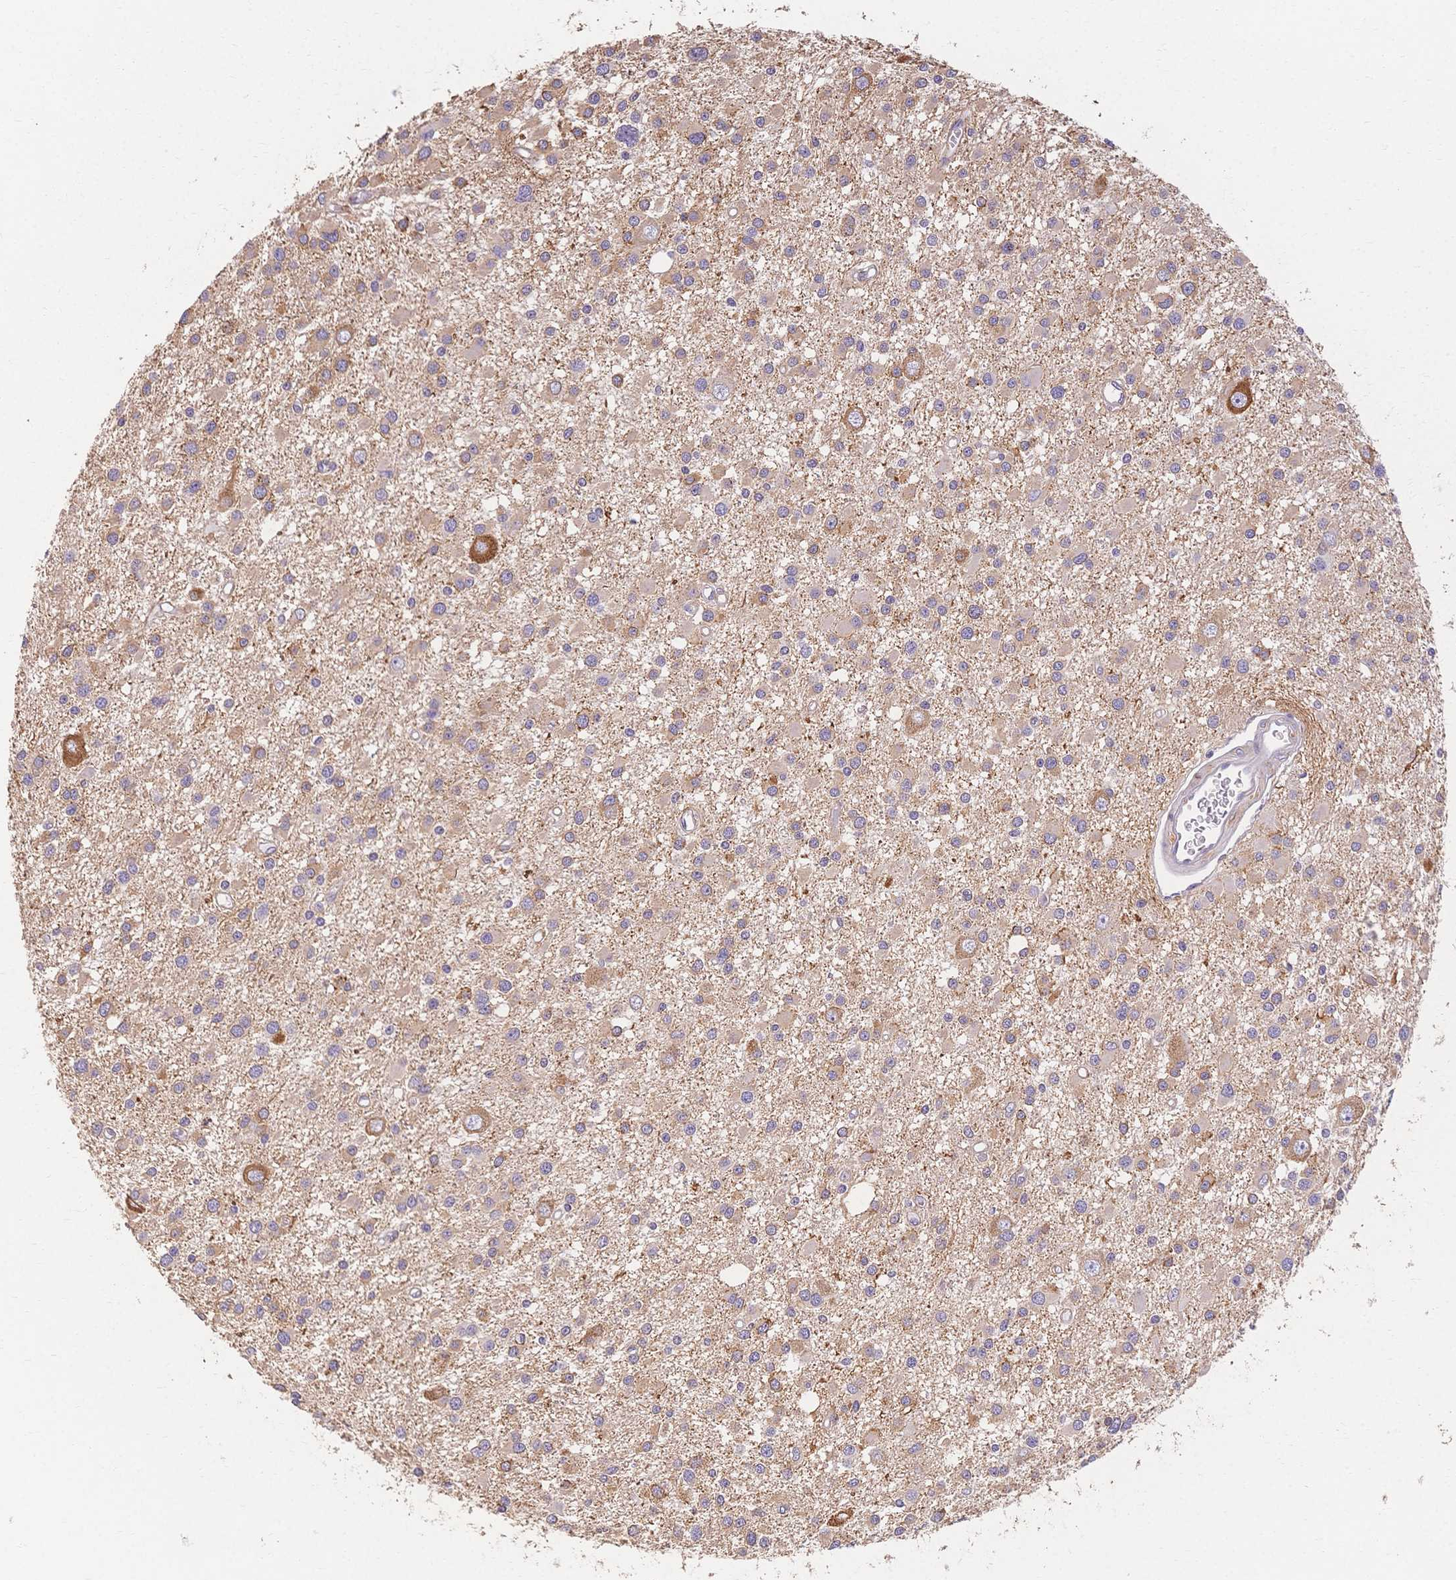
{"staining": {"intensity": "weak", "quantity": "<25%", "location": "cytoplasmic/membranous"}, "tissue": "glioma", "cell_type": "Tumor cells", "image_type": "cancer", "snomed": [{"axis": "morphology", "description": "Glioma, malignant, High grade"}, {"axis": "topography", "description": "Brain"}], "caption": "DAB immunohistochemical staining of human high-grade glioma (malignant) shows no significant positivity in tumor cells.", "gene": "HS3ST5", "patient": {"sex": "male", "age": 54}}